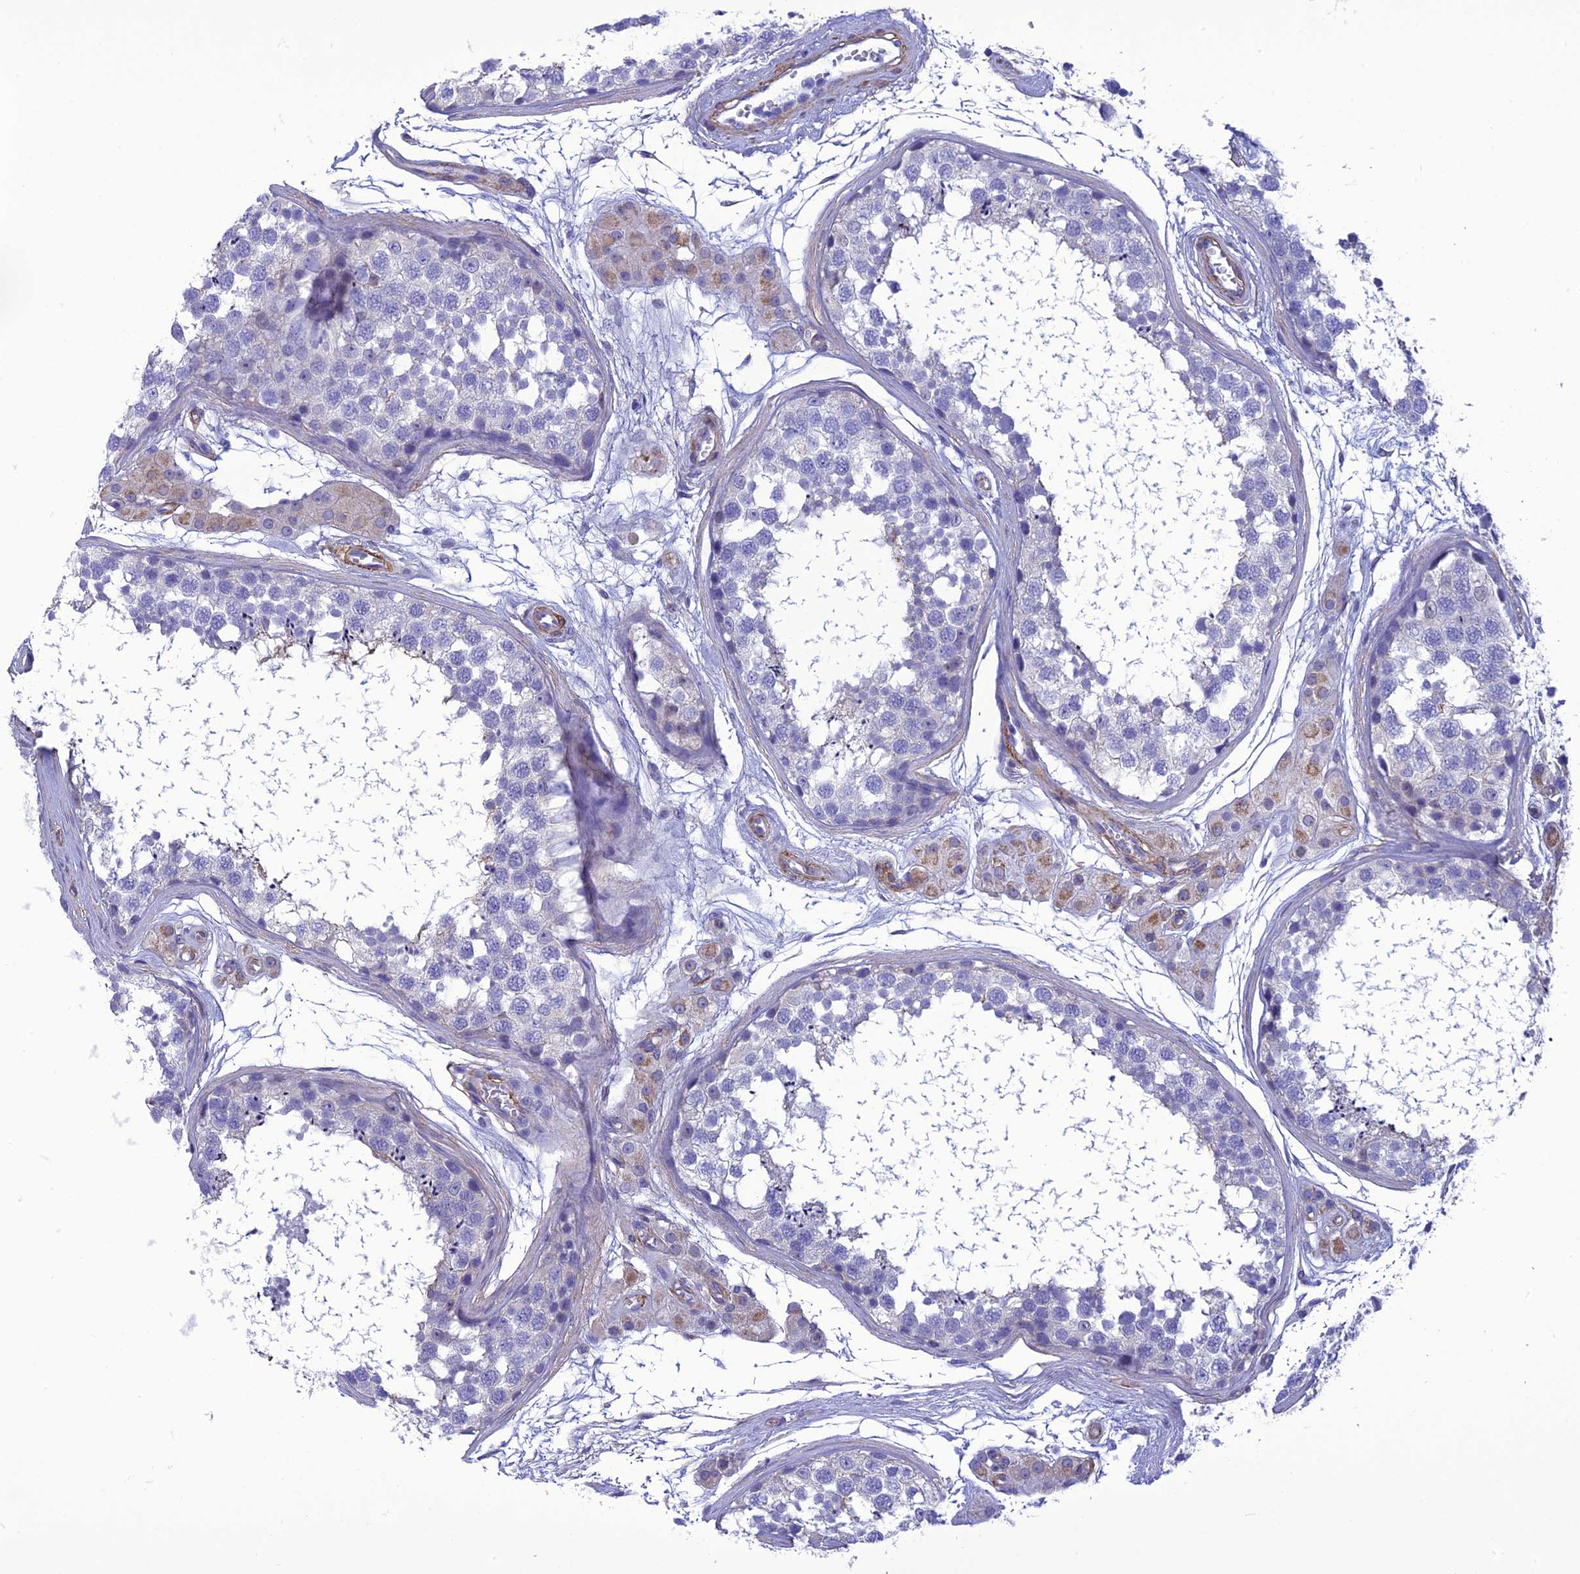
{"staining": {"intensity": "negative", "quantity": "none", "location": "none"}, "tissue": "testis", "cell_type": "Cells in seminiferous ducts", "image_type": "normal", "snomed": [{"axis": "morphology", "description": "Normal tissue, NOS"}, {"axis": "topography", "description": "Testis"}], "caption": "Micrograph shows no protein expression in cells in seminiferous ducts of unremarkable testis.", "gene": "NKD1", "patient": {"sex": "male", "age": 56}}